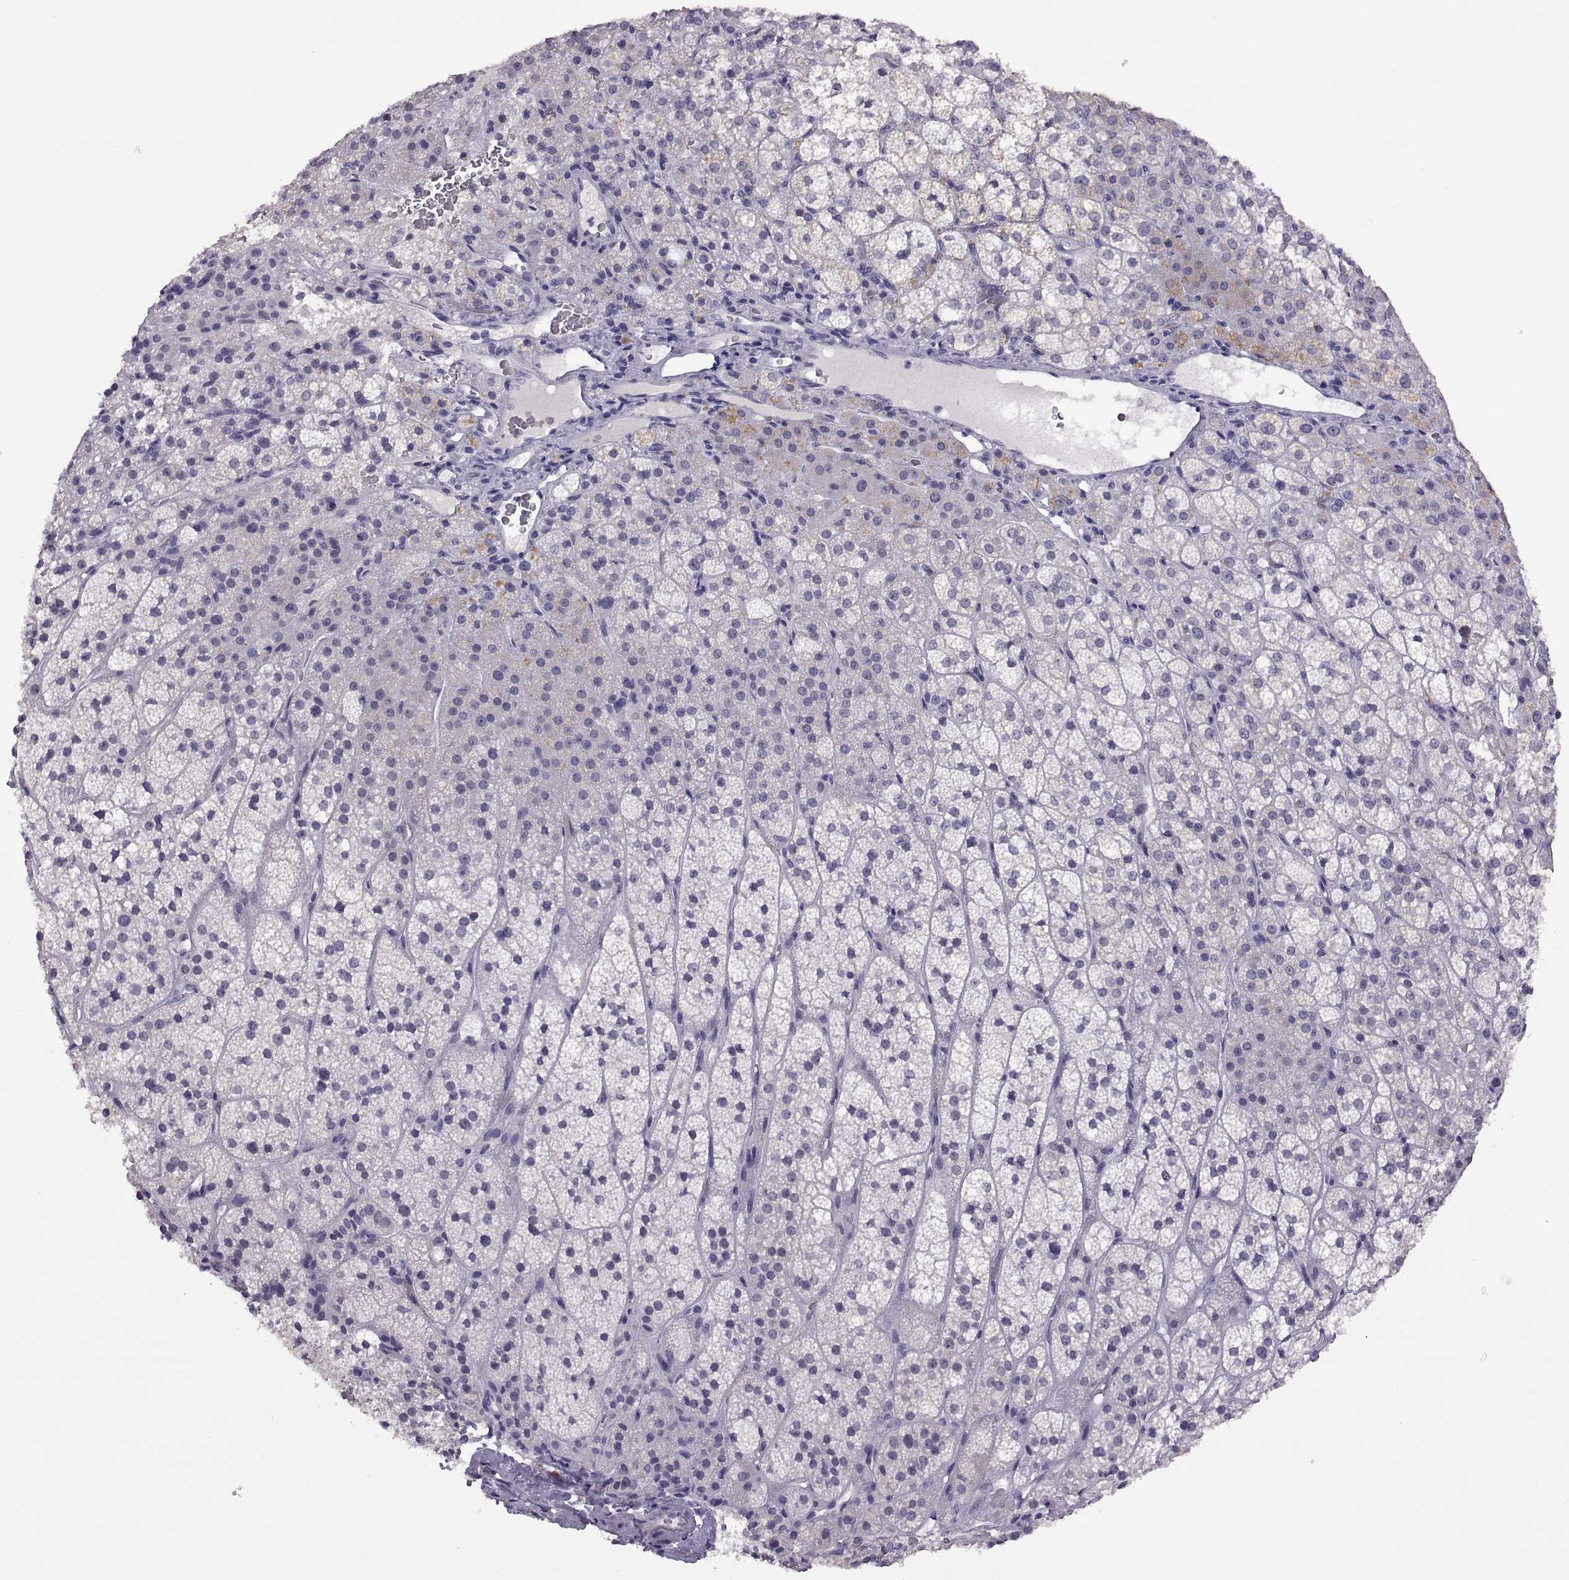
{"staining": {"intensity": "weak", "quantity": "<25%", "location": "cytoplasmic/membranous"}, "tissue": "adrenal gland", "cell_type": "Glandular cells", "image_type": "normal", "snomed": [{"axis": "morphology", "description": "Normal tissue, NOS"}, {"axis": "topography", "description": "Adrenal gland"}], "caption": "Immunohistochemical staining of unremarkable human adrenal gland demonstrates no significant staining in glandular cells. (DAB immunohistochemistry with hematoxylin counter stain).", "gene": "RDM1", "patient": {"sex": "female", "age": 60}}